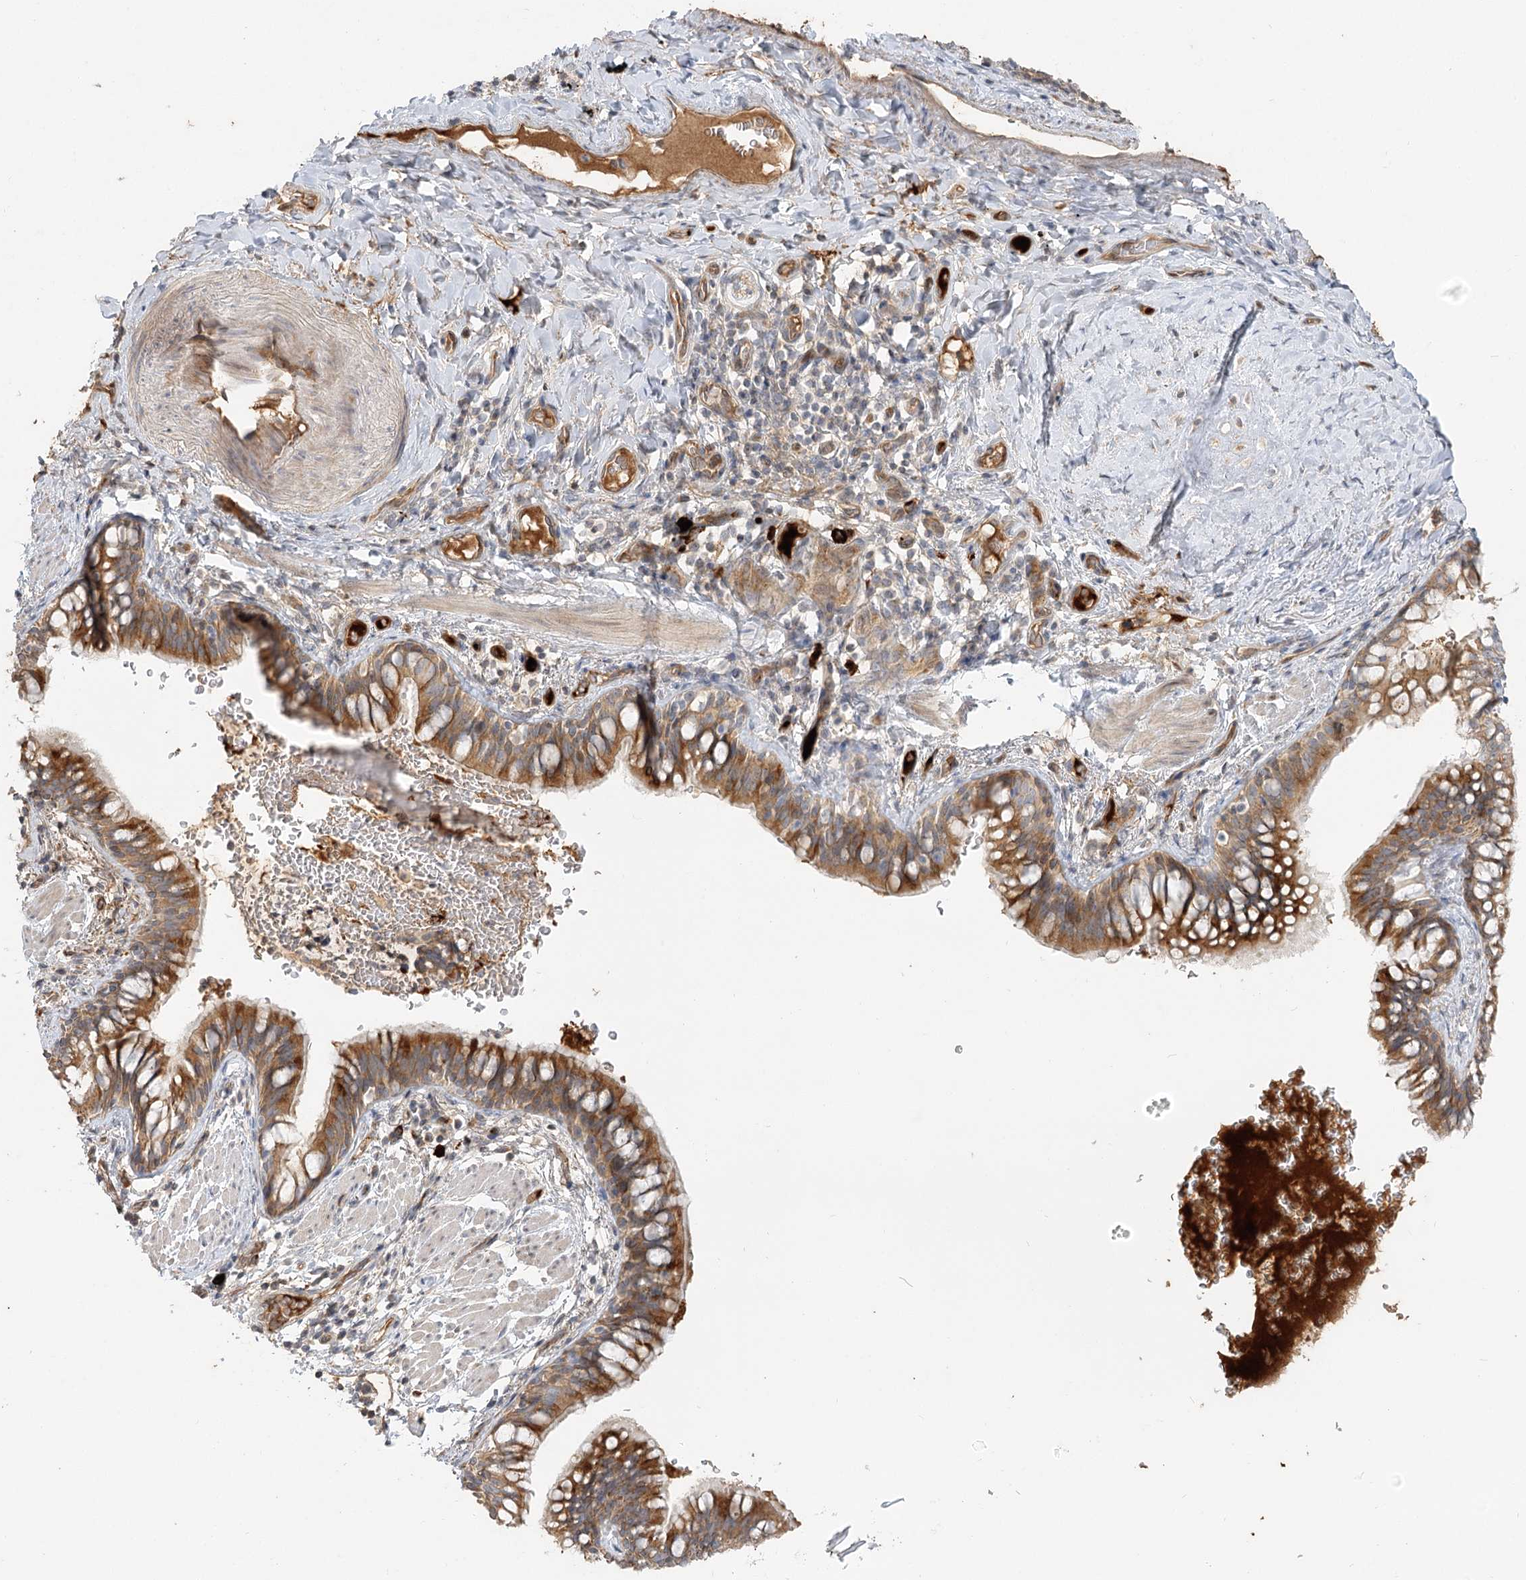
{"staining": {"intensity": "strong", "quantity": ">75%", "location": "cytoplasmic/membranous"}, "tissue": "bronchus", "cell_type": "Respiratory epithelial cells", "image_type": "normal", "snomed": [{"axis": "morphology", "description": "Normal tissue, NOS"}, {"axis": "topography", "description": "Cartilage tissue"}, {"axis": "topography", "description": "Bronchus"}], "caption": "Bronchus stained for a protein demonstrates strong cytoplasmic/membranous positivity in respiratory epithelial cells. The staining is performed using DAB (3,3'-diaminobenzidine) brown chromogen to label protein expression. The nuclei are counter-stained blue using hematoxylin.", "gene": "GUCY2C", "patient": {"sex": "female", "age": 36}}